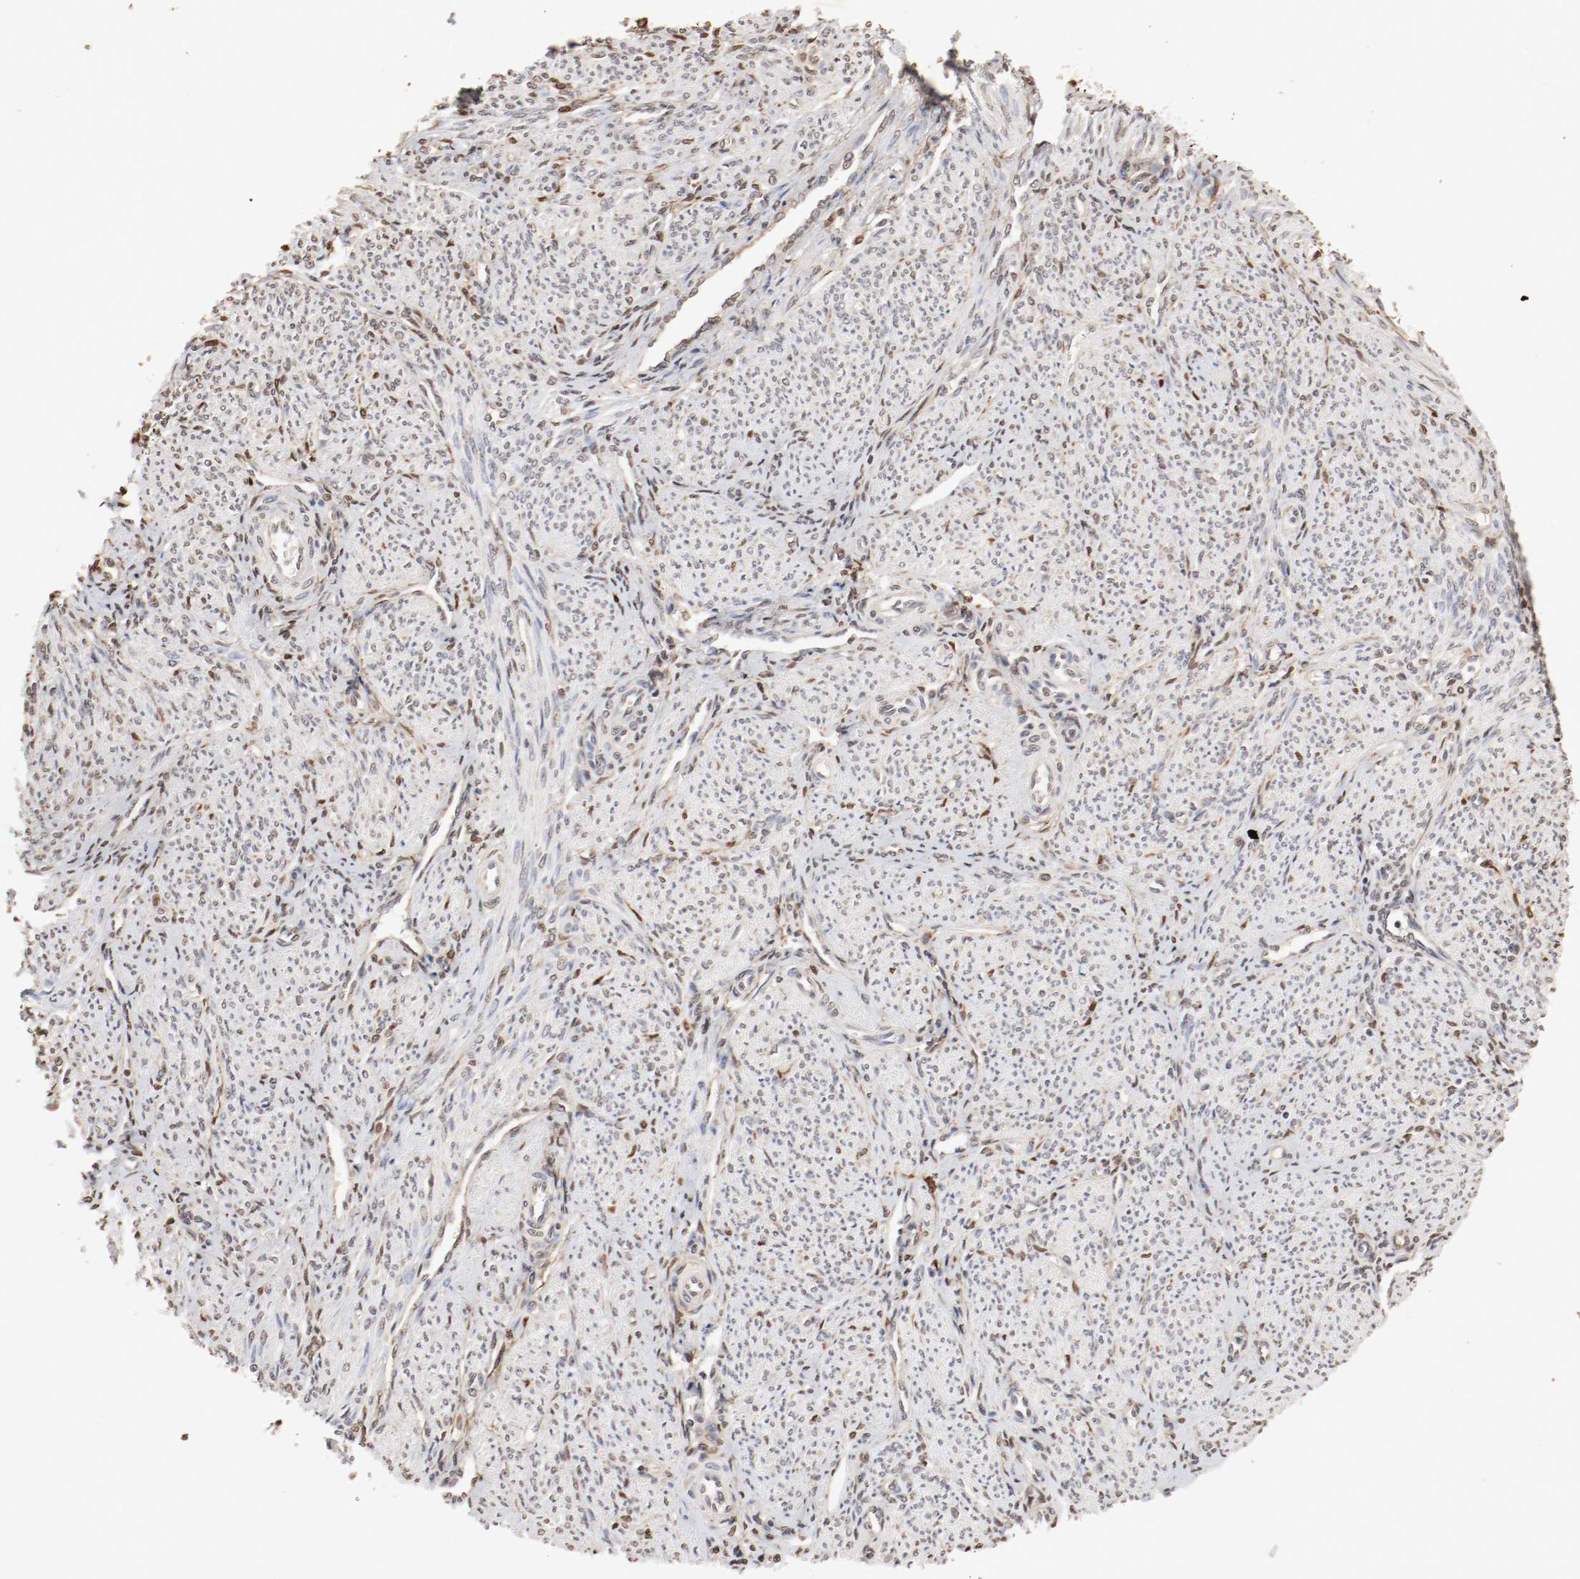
{"staining": {"intensity": "weak", "quantity": ">75%", "location": "nuclear"}, "tissue": "smooth muscle", "cell_type": "Smooth muscle cells", "image_type": "normal", "snomed": [{"axis": "morphology", "description": "Normal tissue, NOS"}, {"axis": "topography", "description": "Smooth muscle"}], "caption": "About >75% of smooth muscle cells in unremarkable human smooth muscle display weak nuclear protein positivity as visualized by brown immunohistochemical staining.", "gene": "WASL", "patient": {"sex": "female", "age": 65}}